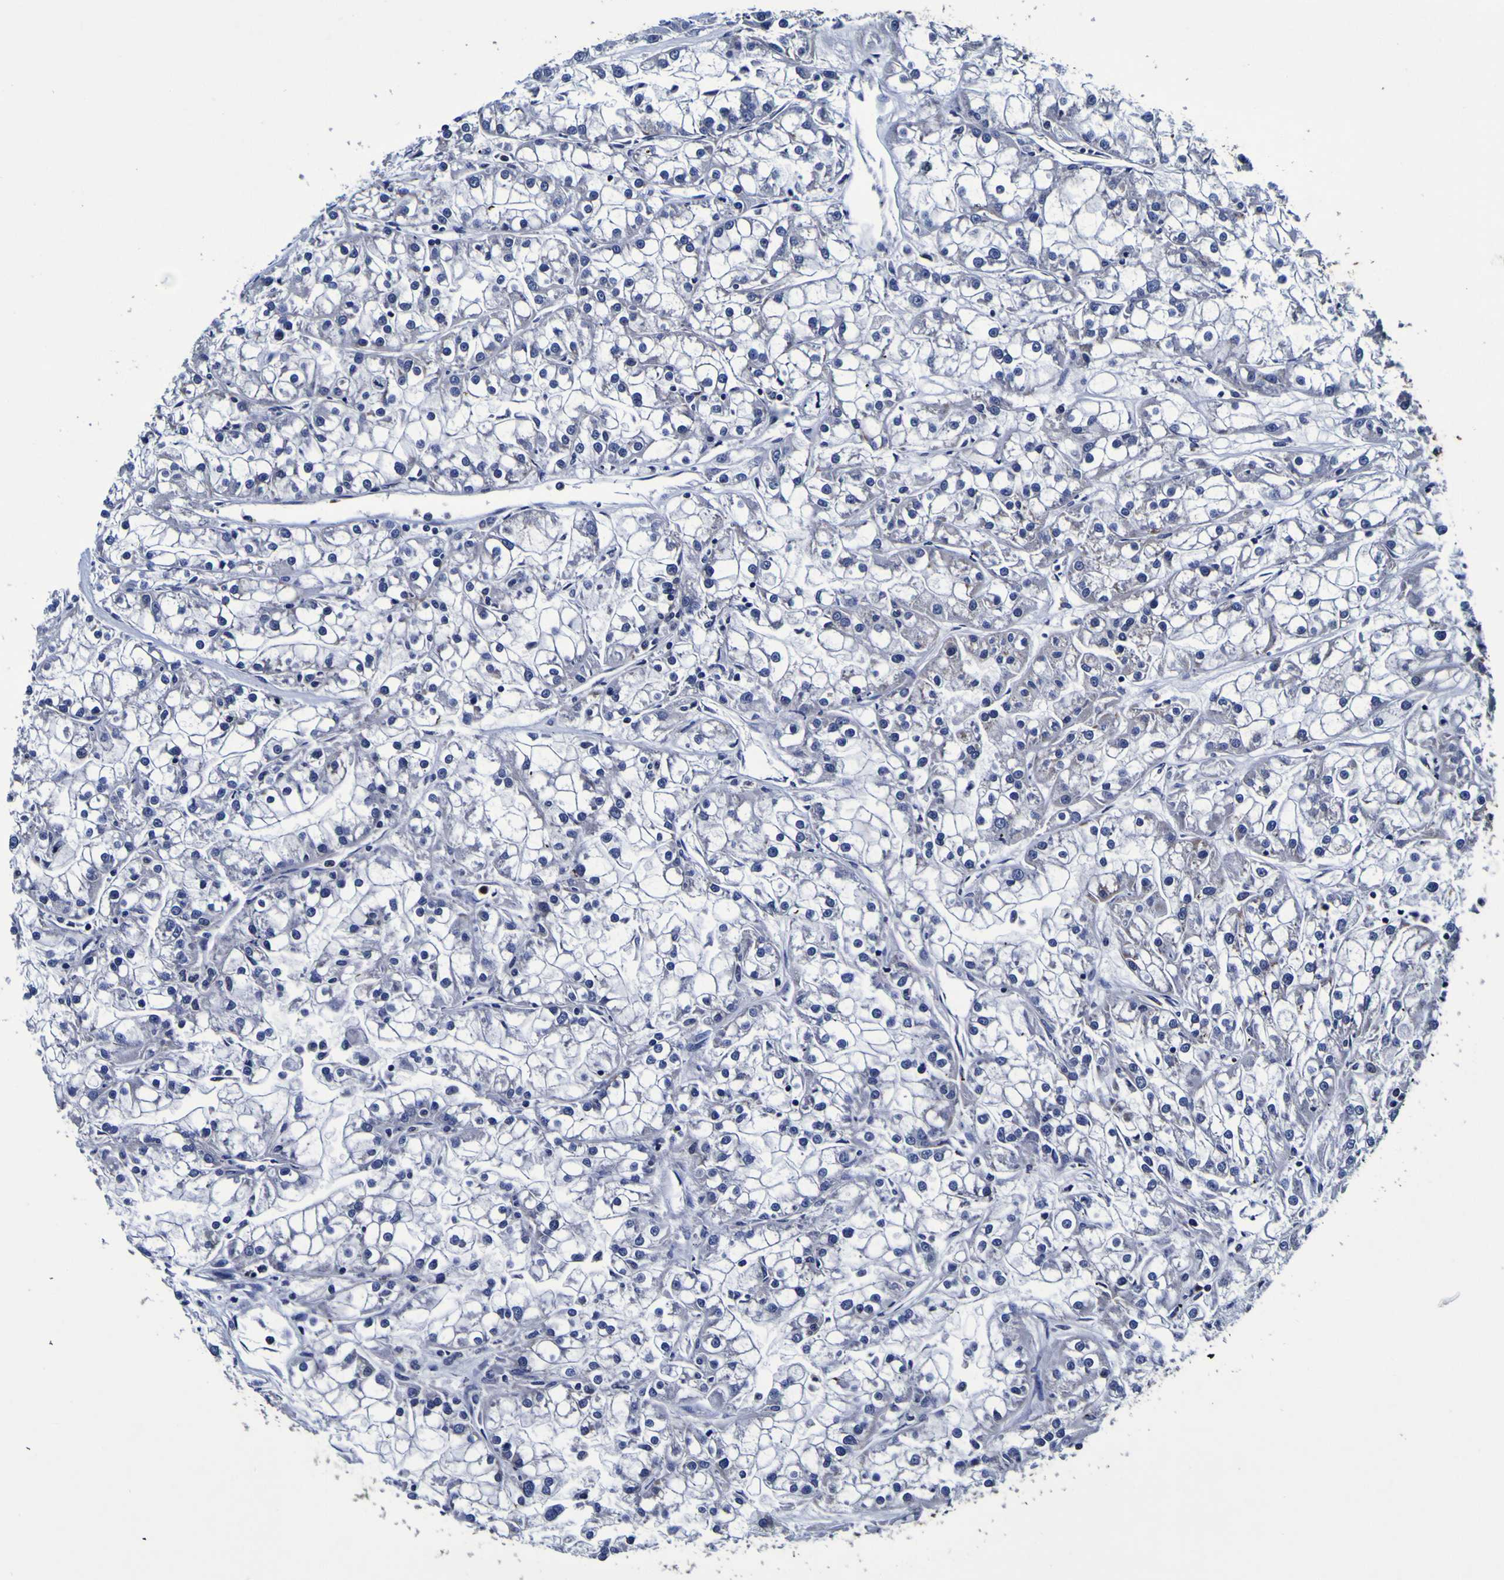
{"staining": {"intensity": "negative", "quantity": "none", "location": "none"}, "tissue": "renal cancer", "cell_type": "Tumor cells", "image_type": "cancer", "snomed": [{"axis": "morphology", "description": "Adenocarcinoma, NOS"}, {"axis": "topography", "description": "Kidney"}], "caption": "This is an immunohistochemistry image of adenocarcinoma (renal). There is no expression in tumor cells.", "gene": "PANK4", "patient": {"sex": "female", "age": 52}}